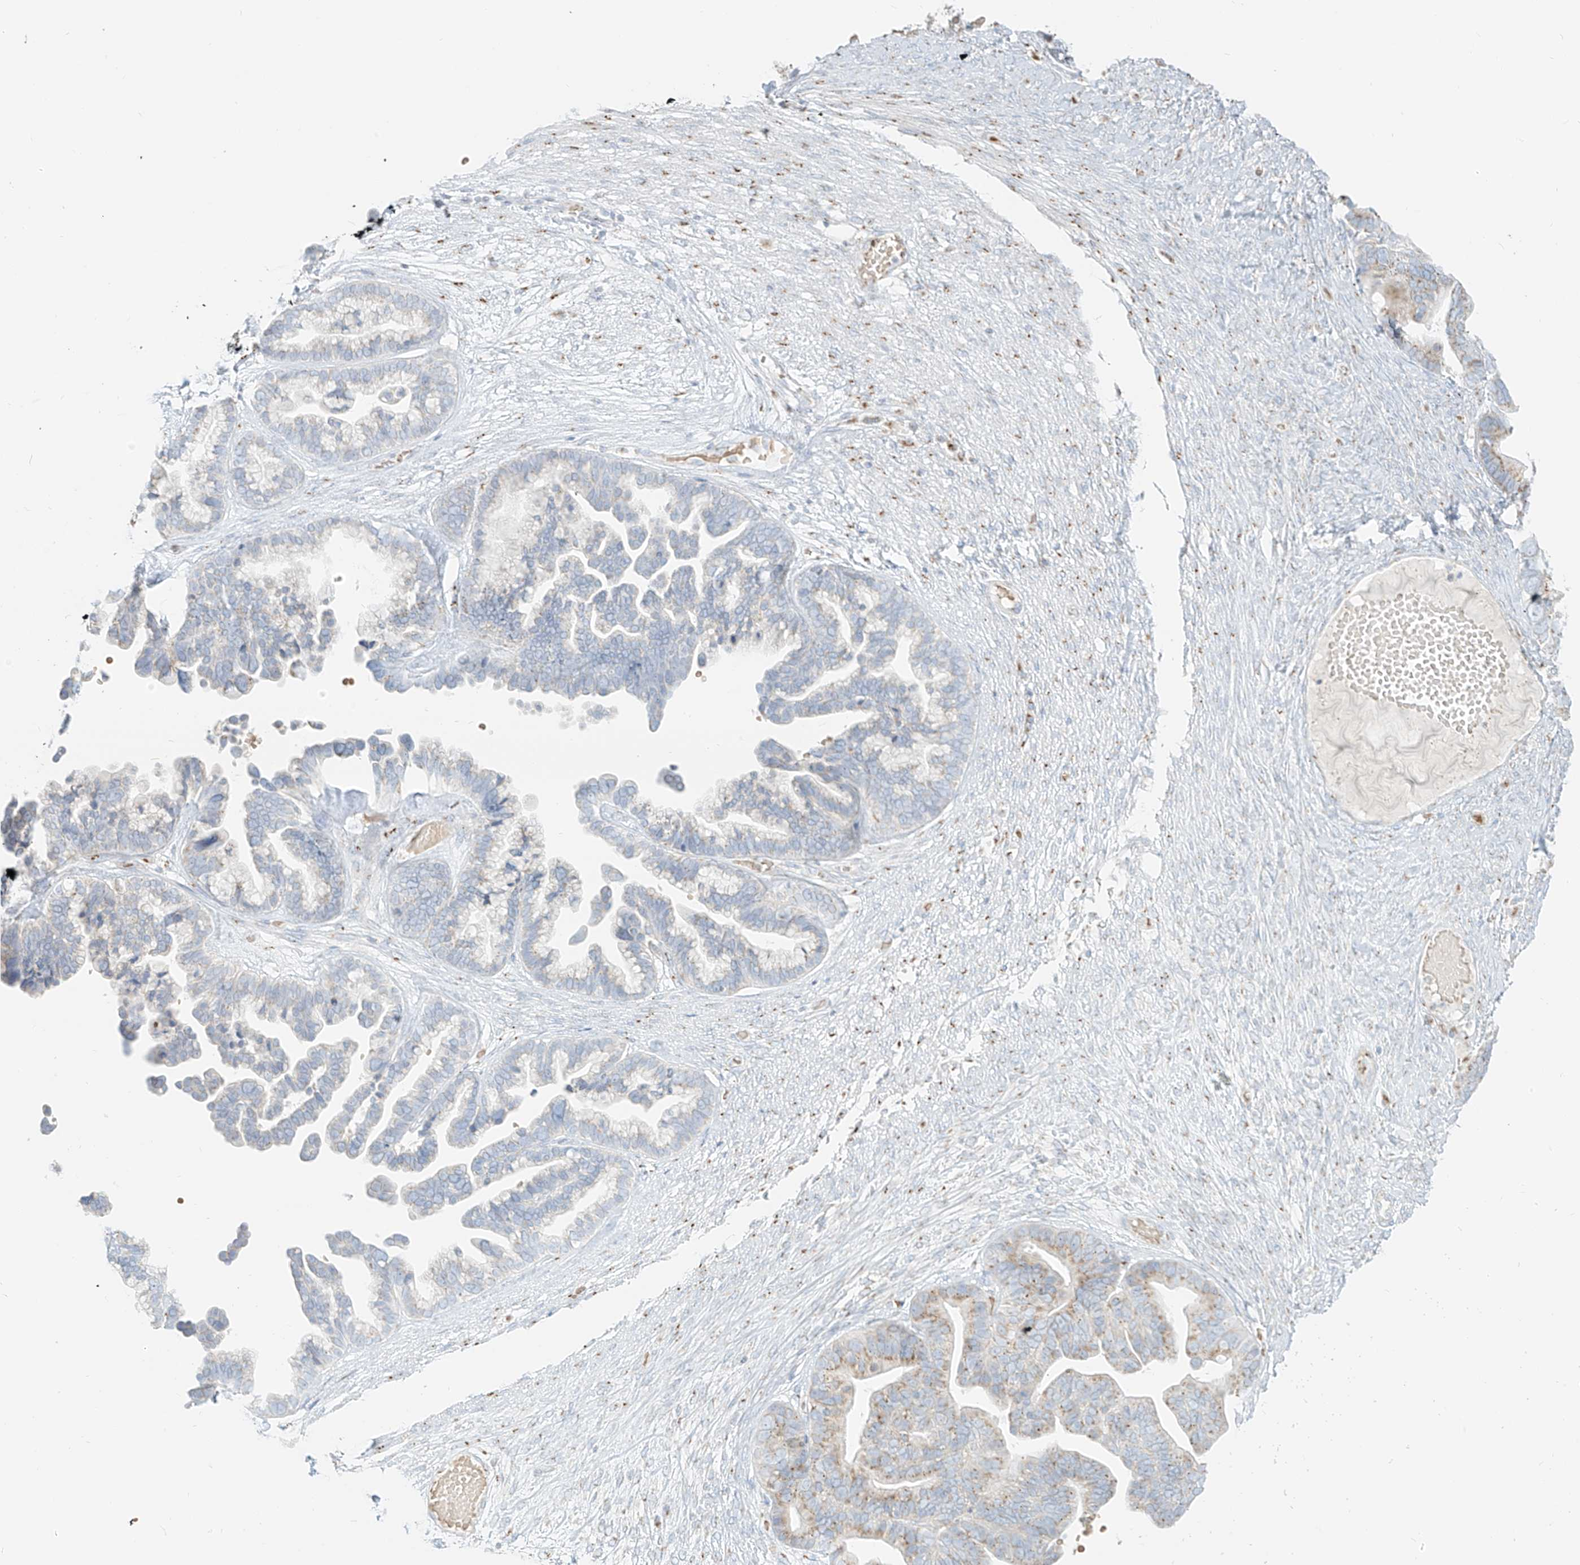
{"staining": {"intensity": "weak", "quantity": "25%-75%", "location": "cytoplasmic/membranous"}, "tissue": "ovarian cancer", "cell_type": "Tumor cells", "image_type": "cancer", "snomed": [{"axis": "morphology", "description": "Cystadenocarcinoma, serous, NOS"}, {"axis": "topography", "description": "Ovary"}], "caption": "Ovarian cancer (serous cystadenocarcinoma) stained with DAB (3,3'-diaminobenzidine) IHC demonstrates low levels of weak cytoplasmic/membranous positivity in about 25%-75% of tumor cells. The protein is shown in brown color, while the nuclei are stained blue.", "gene": "TMEM87B", "patient": {"sex": "female", "age": 56}}